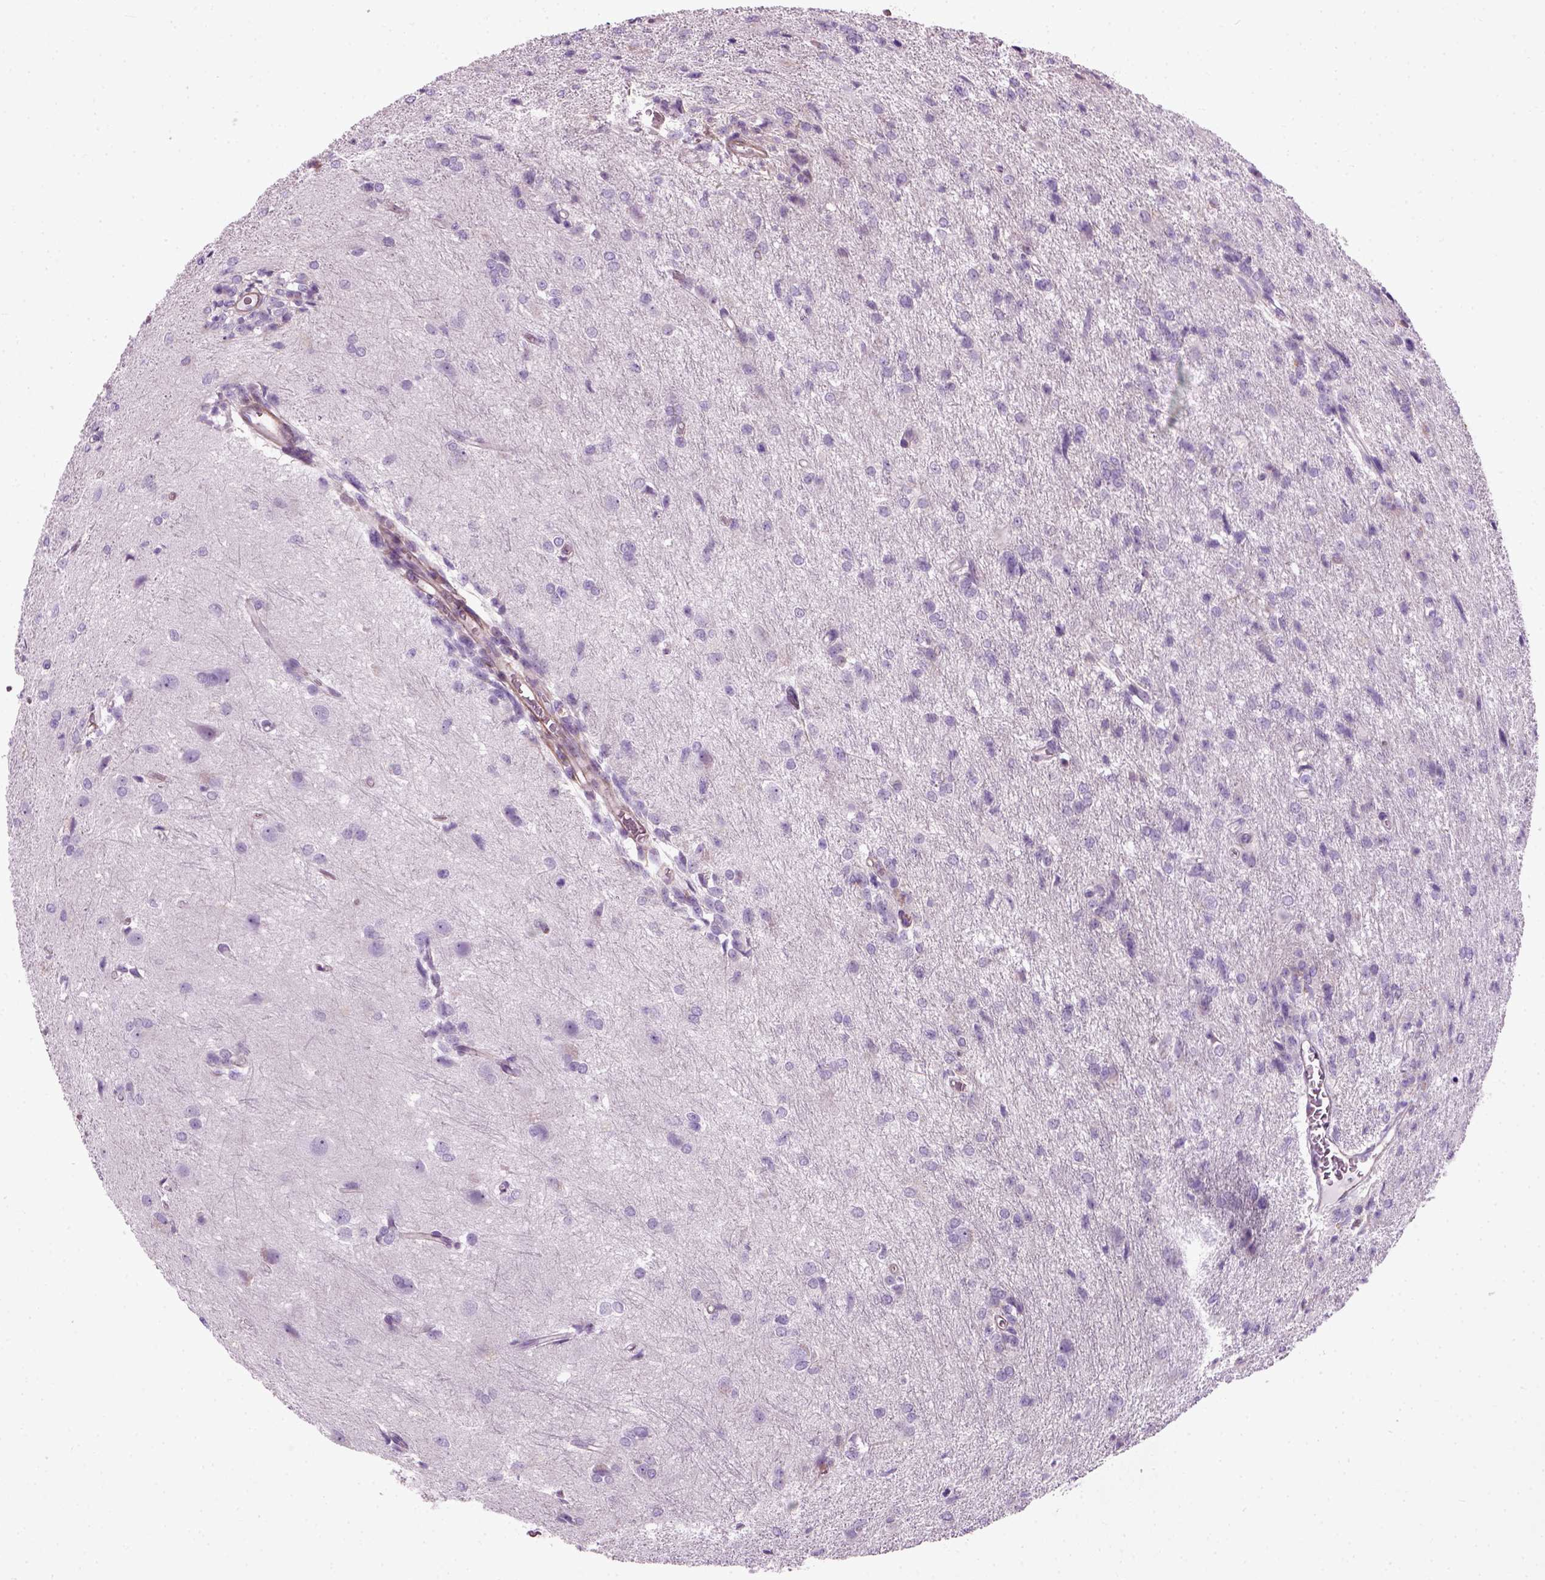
{"staining": {"intensity": "negative", "quantity": "none", "location": "none"}, "tissue": "glioma", "cell_type": "Tumor cells", "image_type": "cancer", "snomed": [{"axis": "morphology", "description": "Glioma, malignant, High grade"}, {"axis": "topography", "description": "Brain"}], "caption": "This is an IHC micrograph of human glioma. There is no positivity in tumor cells.", "gene": "FAM161A", "patient": {"sex": "male", "age": 68}}